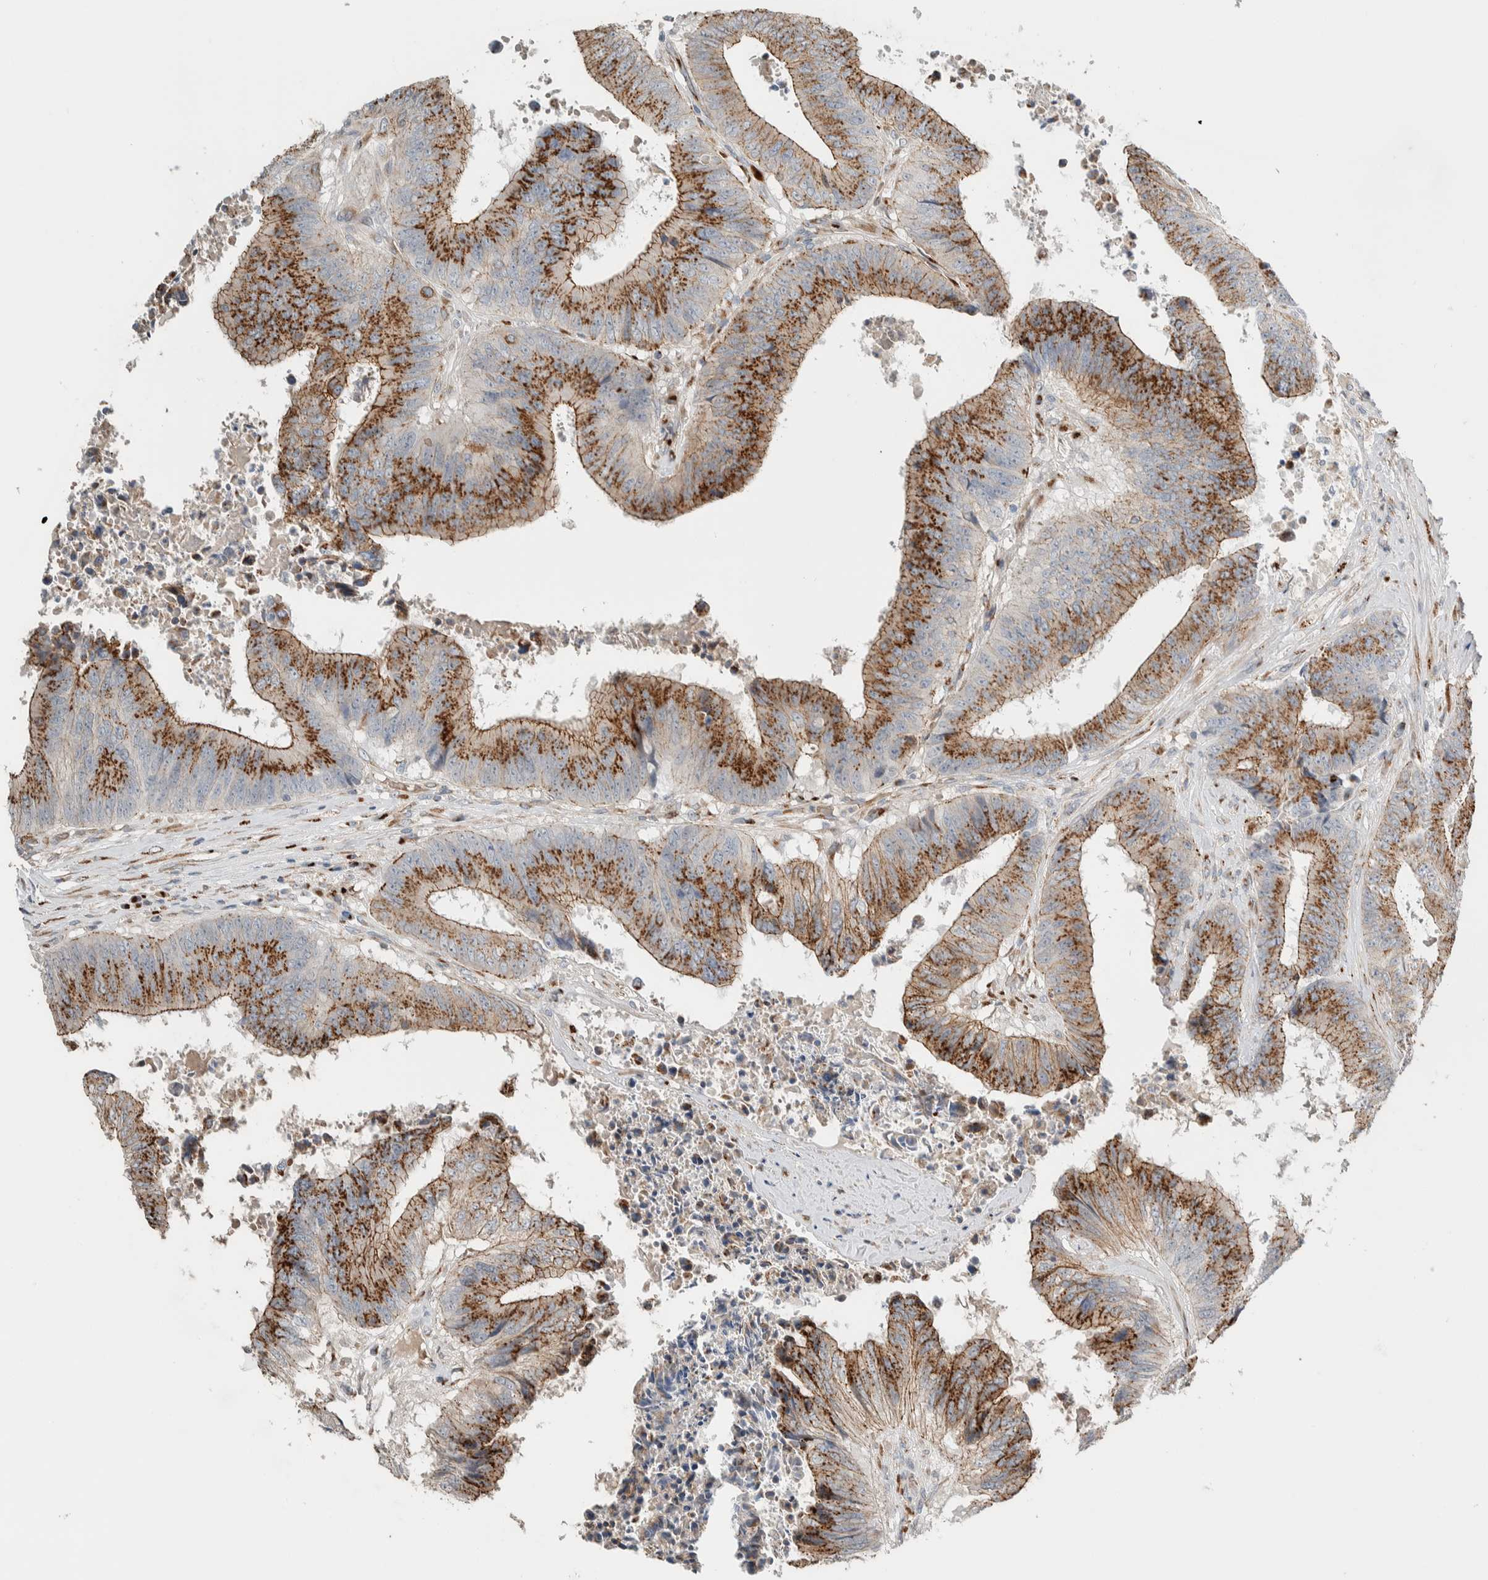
{"staining": {"intensity": "moderate", "quantity": ">75%", "location": "cytoplasmic/membranous"}, "tissue": "colorectal cancer", "cell_type": "Tumor cells", "image_type": "cancer", "snomed": [{"axis": "morphology", "description": "Adenocarcinoma, NOS"}, {"axis": "topography", "description": "Rectum"}], "caption": "The immunohistochemical stain shows moderate cytoplasmic/membranous staining in tumor cells of colorectal cancer tissue. (Brightfield microscopy of DAB IHC at high magnification).", "gene": "SLC38A10", "patient": {"sex": "male", "age": 72}}